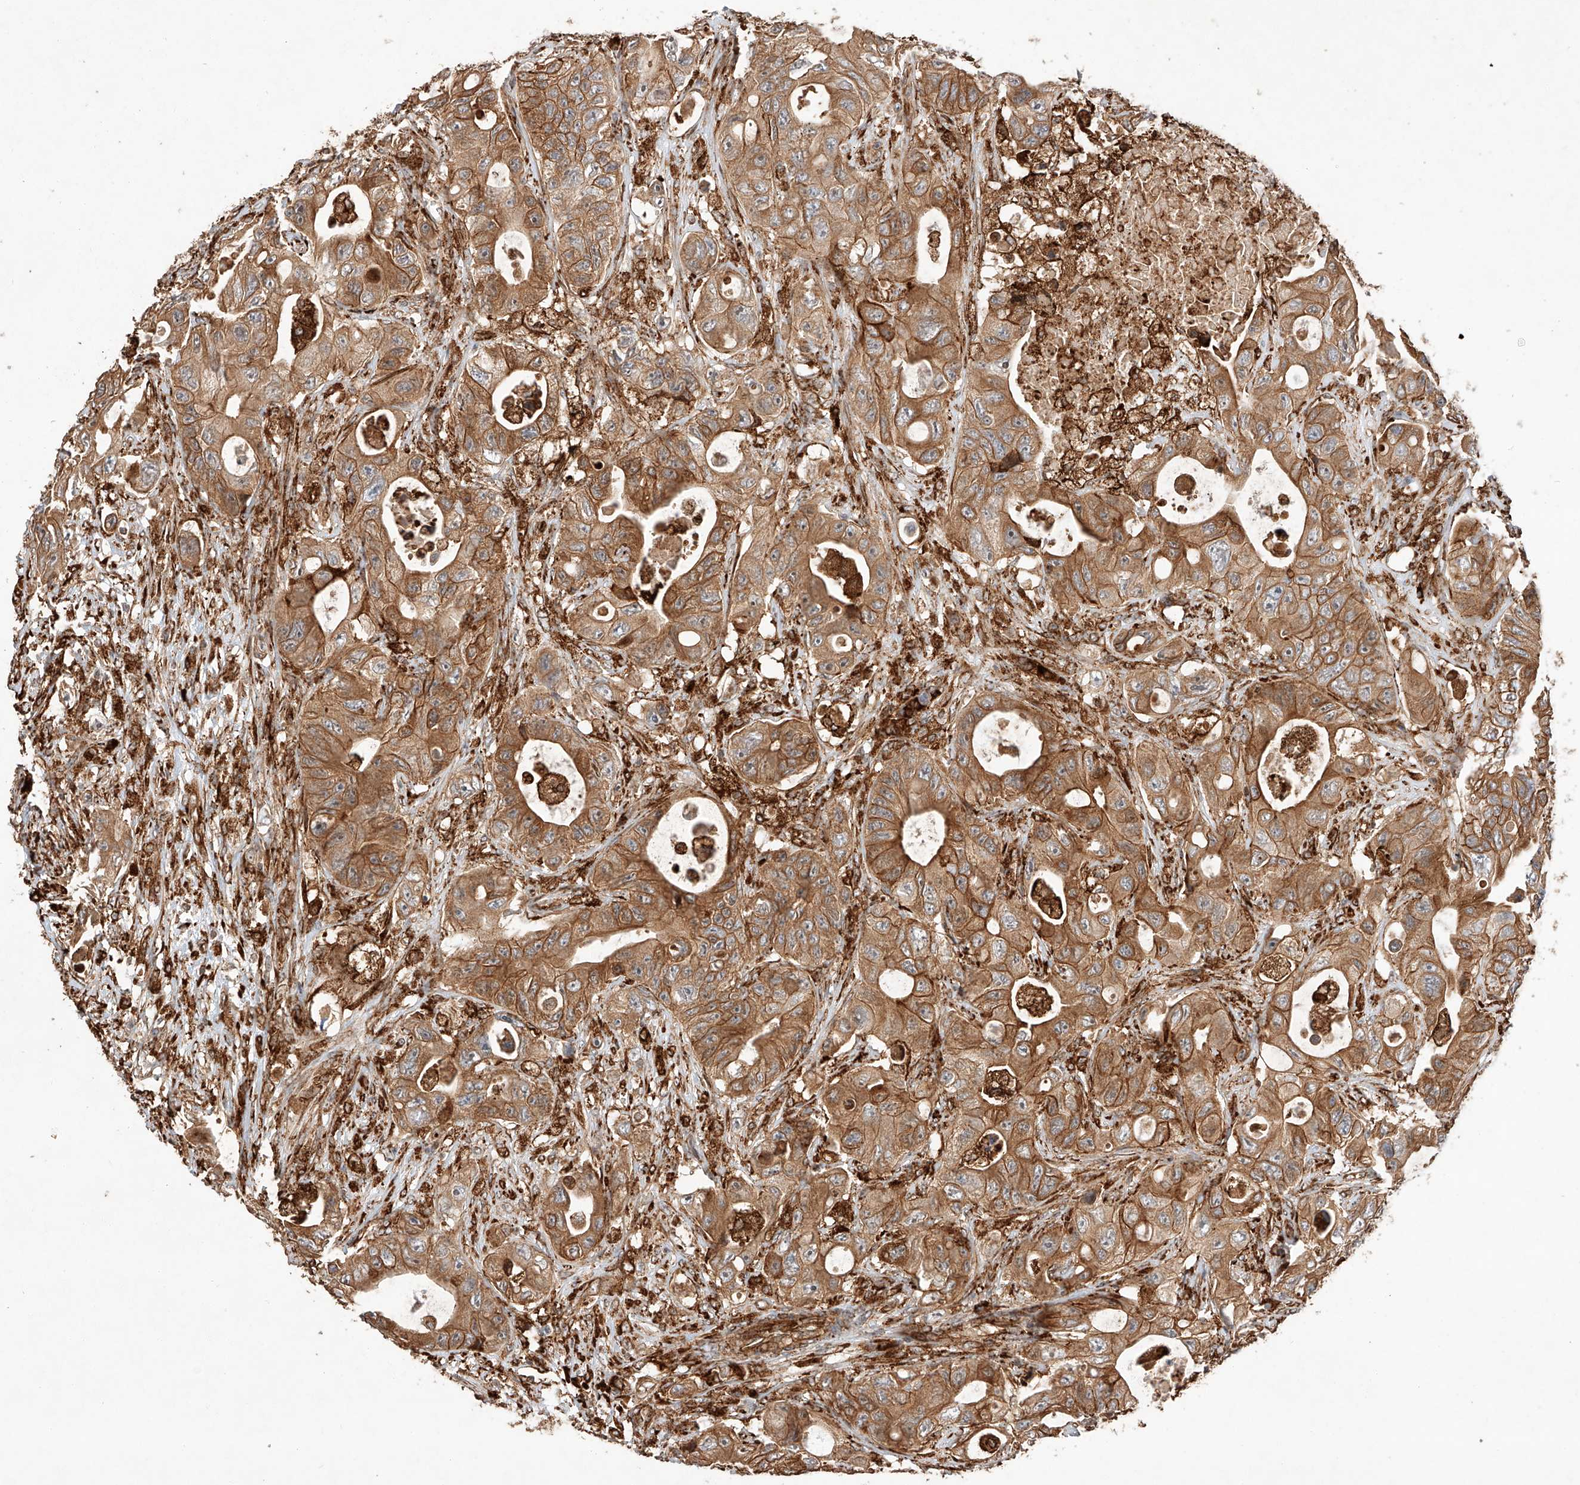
{"staining": {"intensity": "moderate", "quantity": ">75%", "location": "cytoplasmic/membranous"}, "tissue": "colorectal cancer", "cell_type": "Tumor cells", "image_type": "cancer", "snomed": [{"axis": "morphology", "description": "Adenocarcinoma, NOS"}, {"axis": "topography", "description": "Colon"}], "caption": "Immunohistochemical staining of human colorectal adenocarcinoma reveals medium levels of moderate cytoplasmic/membranous staining in approximately >75% of tumor cells.", "gene": "ZNF84", "patient": {"sex": "female", "age": 46}}